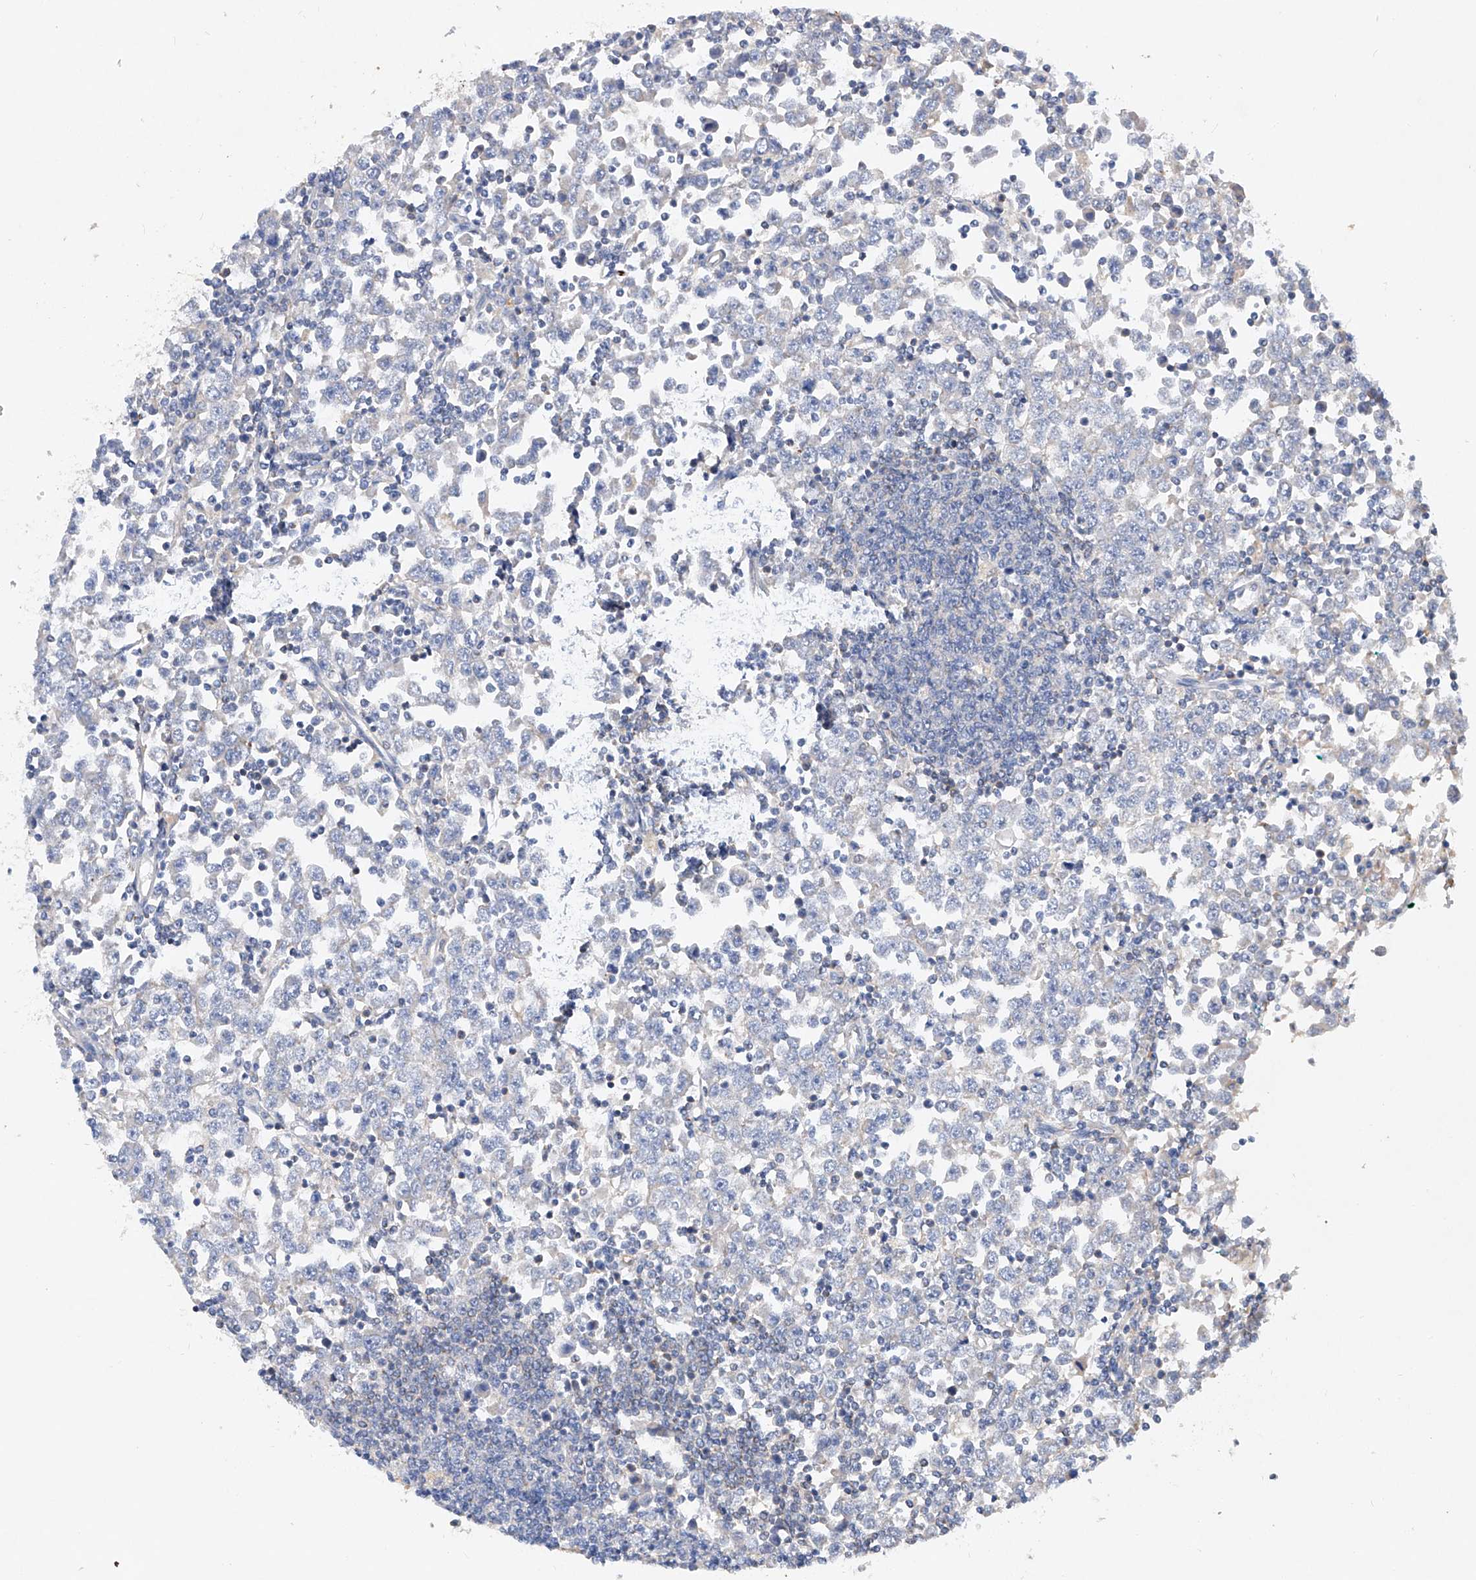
{"staining": {"intensity": "negative", "quantity": "none", "location": "none"}, "tissue": "testis cancer", "cell_type": "Tumor cells", "image_type": "cancer", "snomed": [{"axis": "morphology", "description": "Seminoma, NOS"}, {"axis": "topography", "description": "Testis"}], "caption": "IHC micrograph of neoplastic tissue: testis cancer (seminoma) stained with DAB displays no significant protein expression in tumor cells. The staining was performed using DAB to visualize the protein expression in brown, while the nuclei were stained in blue with hematoxylin (Magnification: 20x).", "gene": "AMD1", "patient": {"sex": "male", "age": 65}}